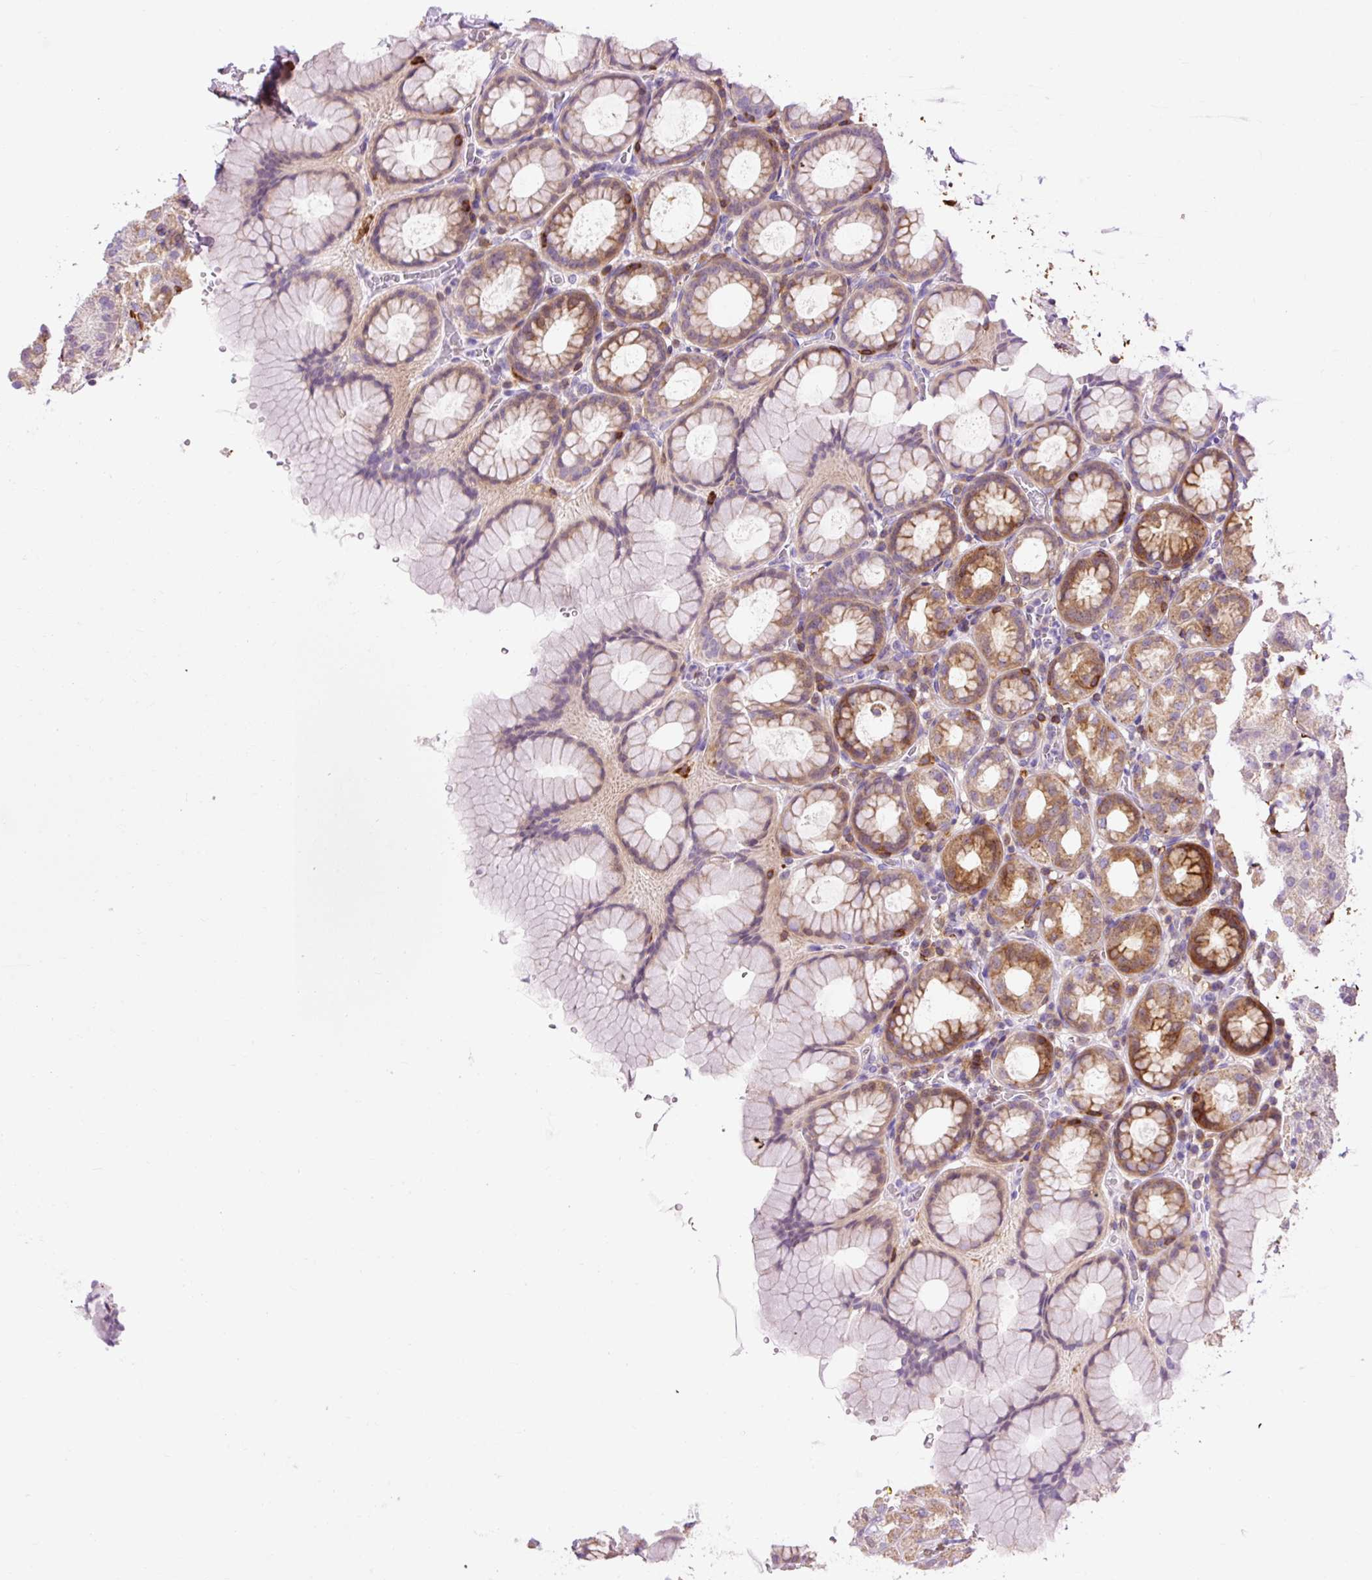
{"staining": {"intensity": "moderate", "quantity": "25%-75%", "location": "cytoplasmic/membranous"}, "tissue": "stomach", "cell_type": "Glandular cells", "image_type": "normal", "snomed": [{"axis": "morphology", "description": "Normal tissue, NOS"}, {"axis": "topography", "description": "Stomach, upper"}], "caption": "Moderate cytoplasmic/membranous staining for a protein is seen in approximately 25%-75% of glandular cells of unremarkable stomach using IHC.", "gene": "CD83", "patient": {"sex": "female", "age": 81}}